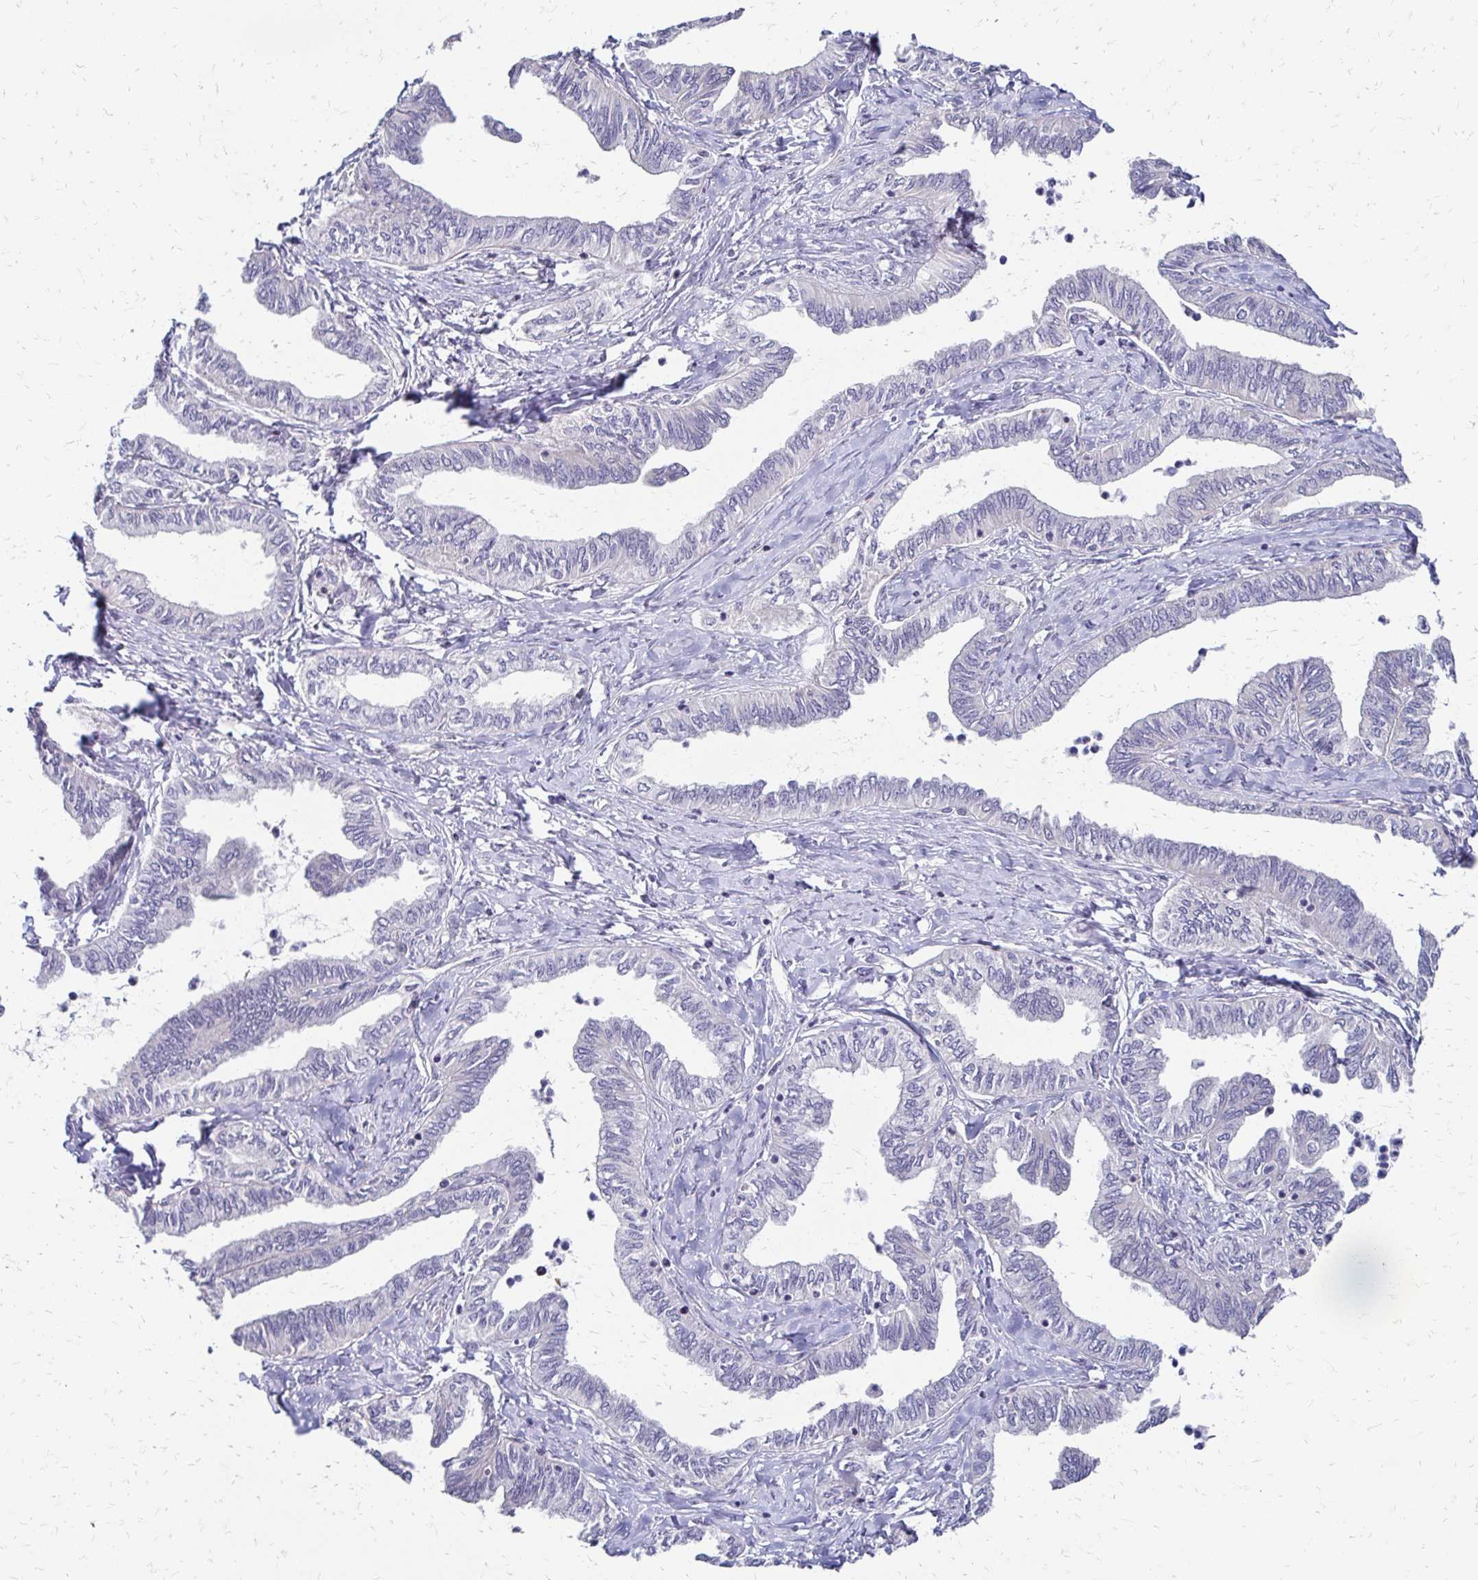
{"staining": {"intensity": "negative", "quantity": "none", "location": "none"}, "tissue": "ovarian cancer", "cell_type": "Tumor cells", "image_type": "cancer", "snomed": [{"axis": "morphology", "description": "Carcinoma, endometroid"}, {"axis": "topography", "description": "Ovary"}], "caption": "DAB immunohistochemical staining of human endometroid carcinoma (ovarian) displays no significant positivity in tumor cells.", "gene": "CBX7", "patient": {"sex": "female", "age": 70}}